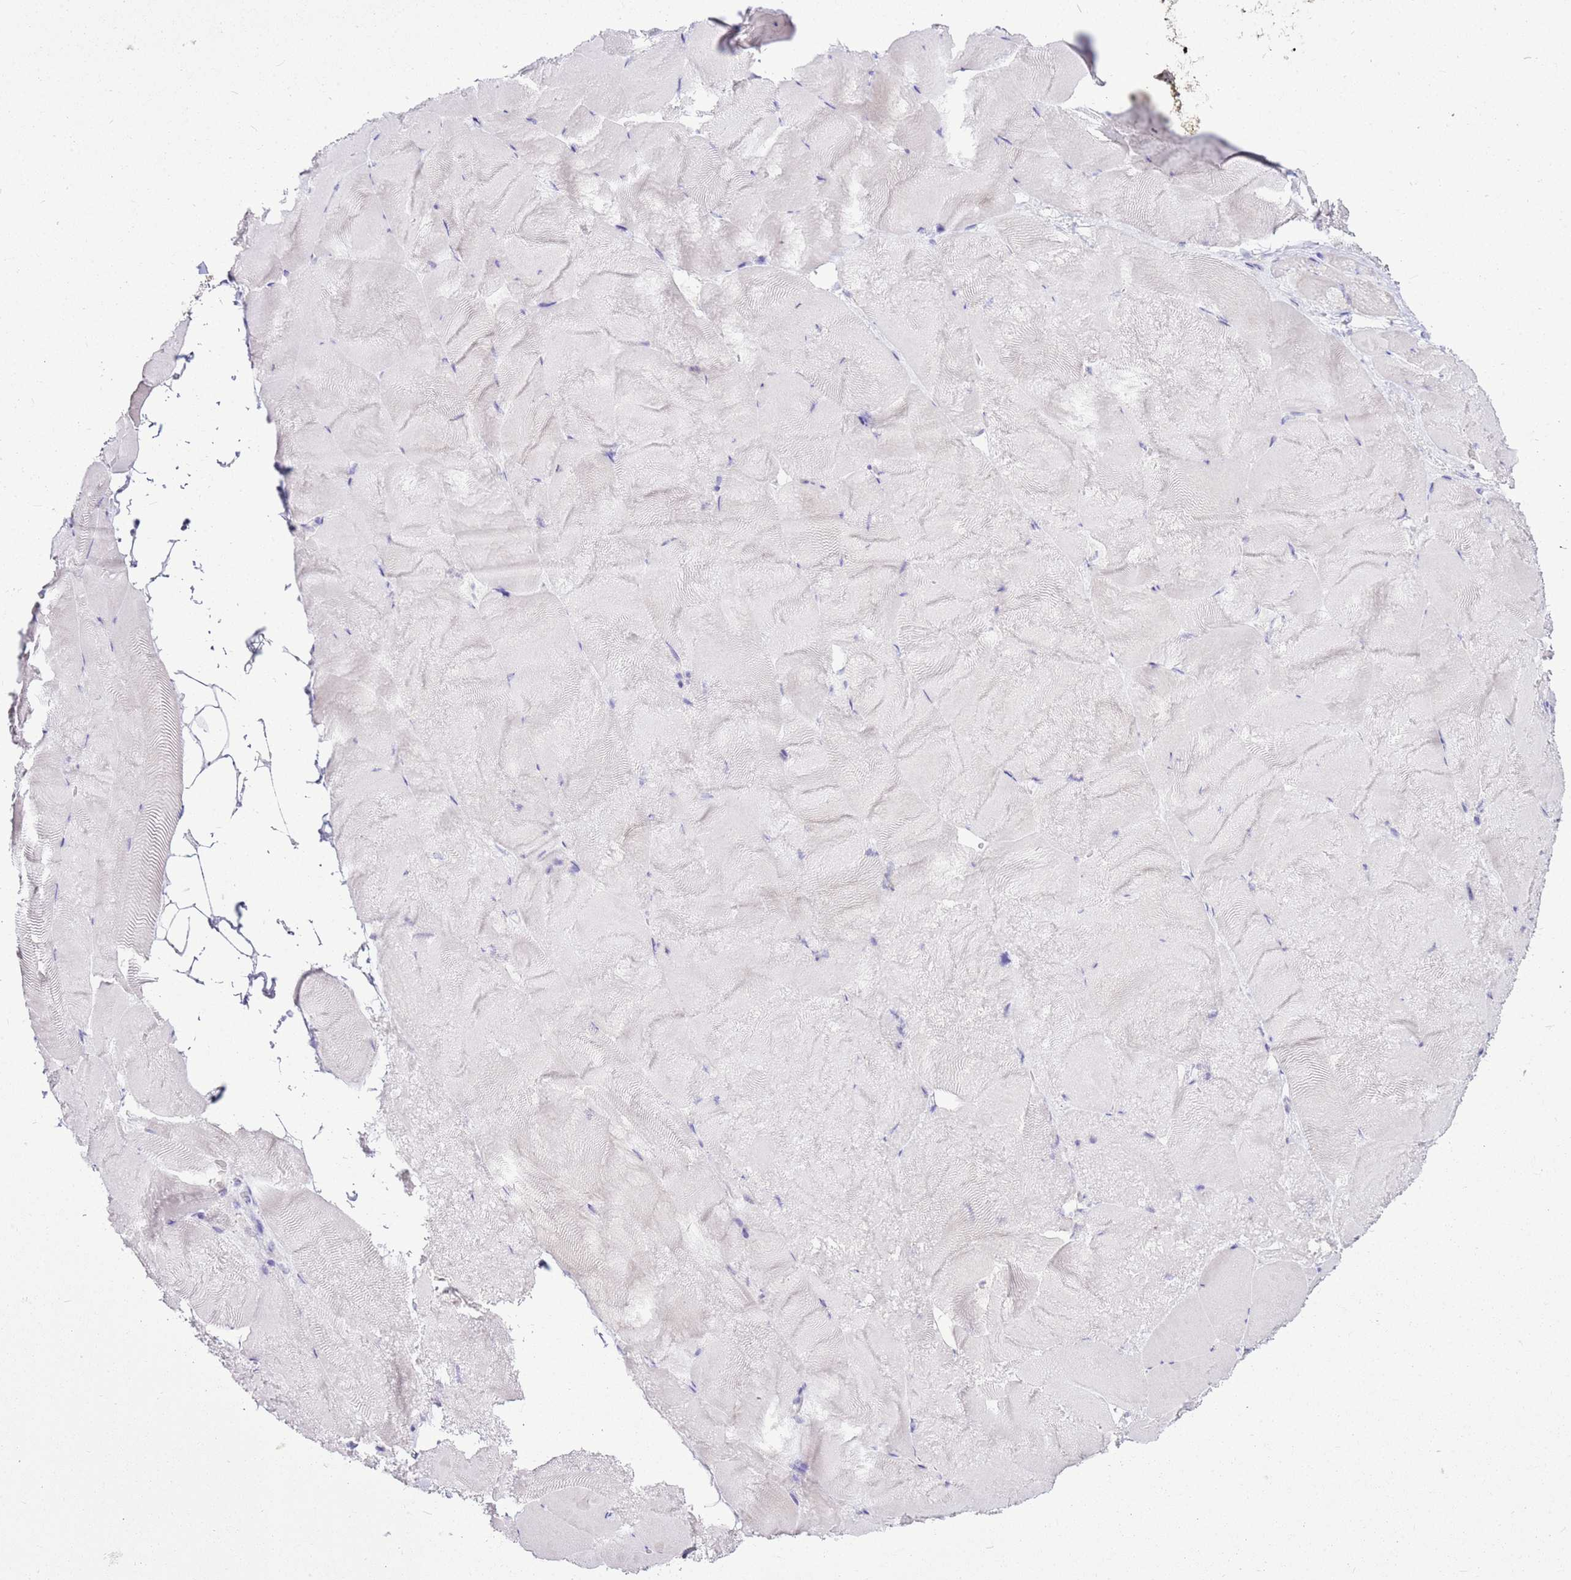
{"staining": {"intensity": "negative", "quantity": "none", "location": "none"}, "tissue": "skeletal muscle", "cell_type": "Myocytes", "image_type": "normal", "snomed": [{"axis": "morphology", "description": "Normal tissue, NOS"}, {"axis": "topography", "description": "Skeletal muscle"}], "caption": "A photomicrograph of human skeletal muscle is negative for staining in myocytes. (Brightfield microscopy of DAB IHC at high magnification).", "gene": "SLC38A5", "patient": {"sex": "female", "age": 64}}